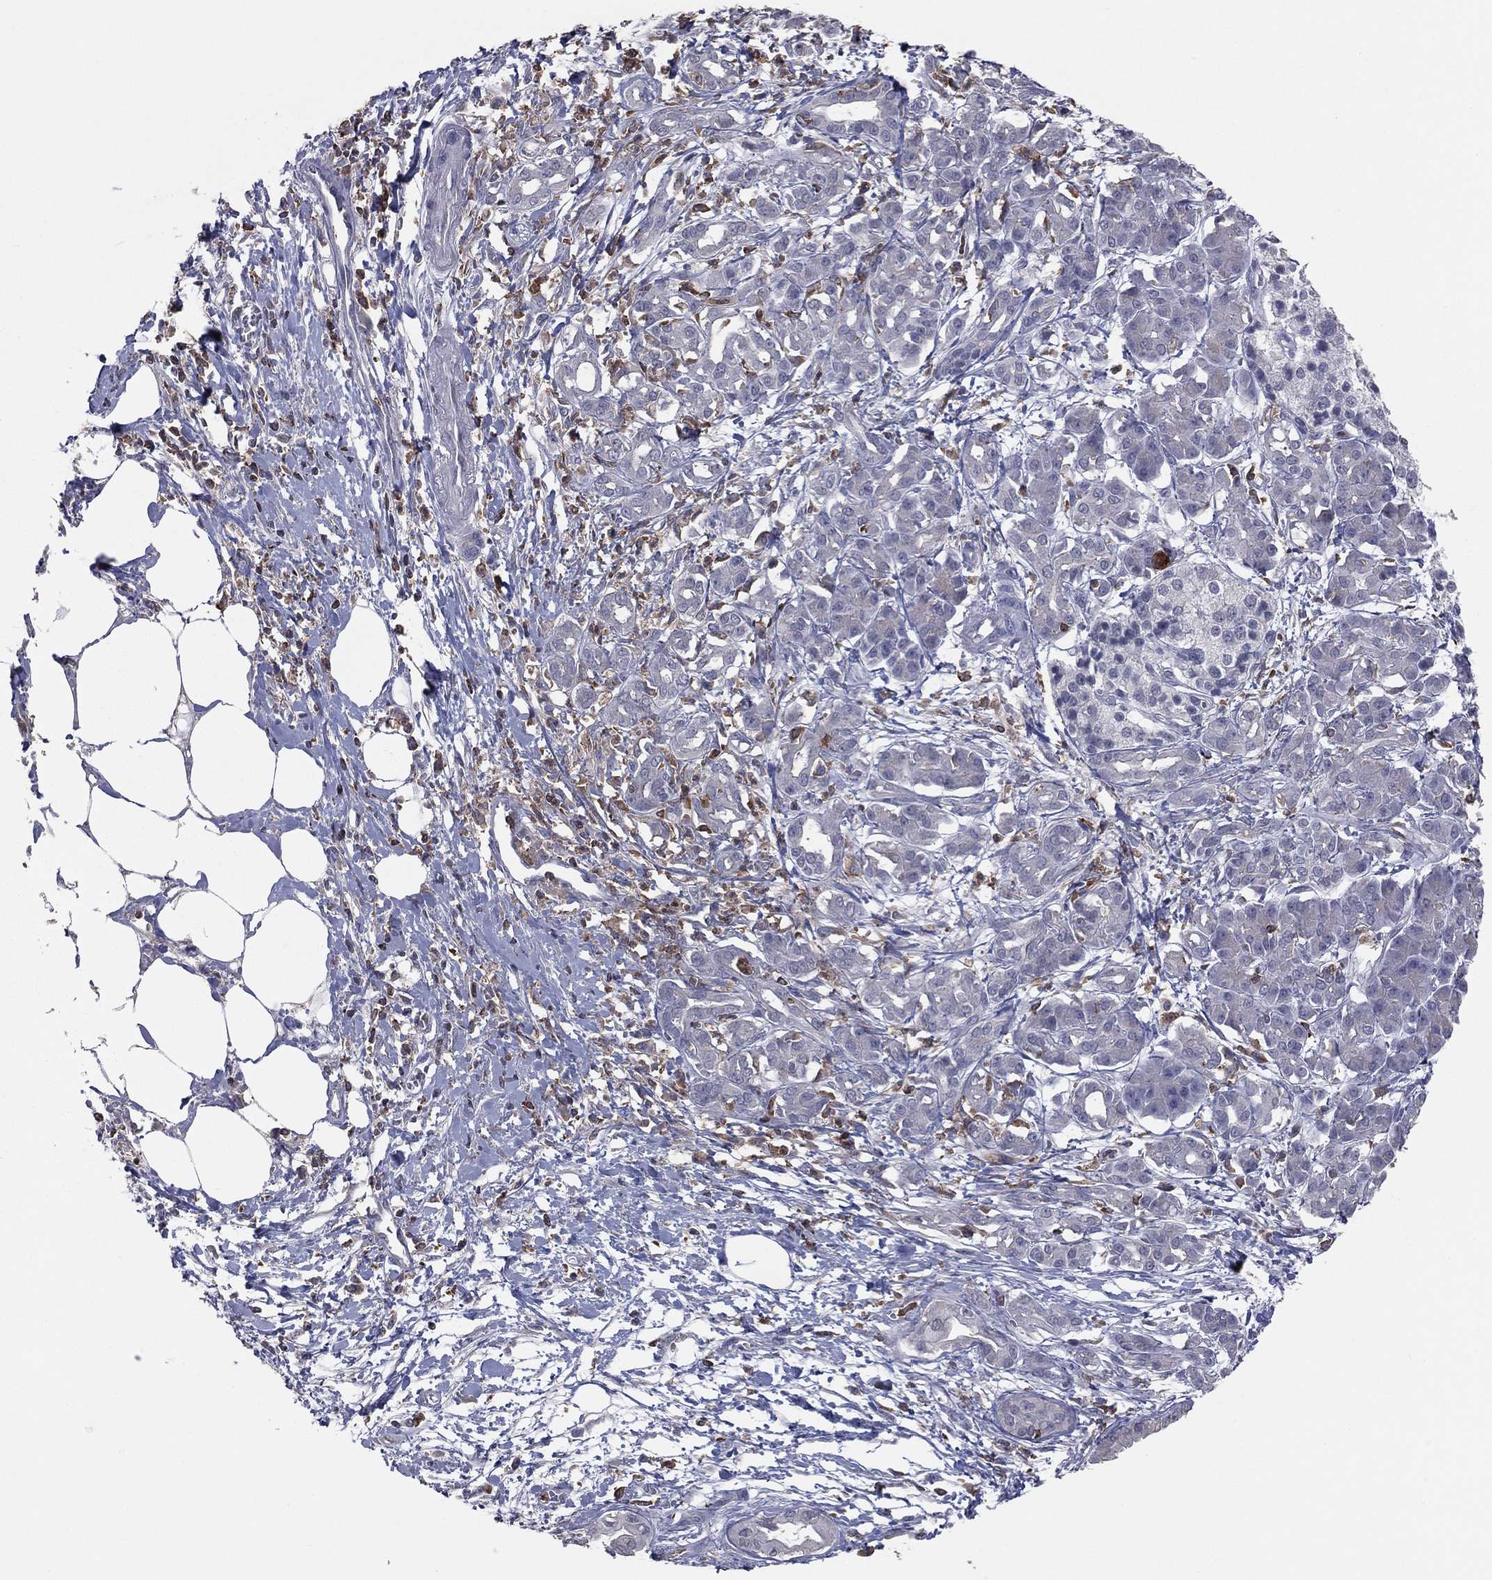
{"staining": {"intensity": "negative", "quantity": "none", "location": "none"}, "tissue": "pancreatic cancer", "cell_type": "Tumor cells", "image_type": "cancer", "snomed": [{"axis": "morphology", "description": "Adenocarcinoma, NOS"}, {"axis": "topography", "description": "Pancreas"}], "caption": "Immunohistochemistry (IHC) histopathology image of neoplastic tissue: pancreatic cancer stained with DAB (3,3'-diaminobenzidine) reveals no significant protein positivity in tumor cells. (Brightfield microscopy of DAB (3,3'-diaminobenzidine) immunohistochemistry (IHC) at high magnification).", "gene": "PSTPIP1", "patient": {"sex": "male", "age": 72}}